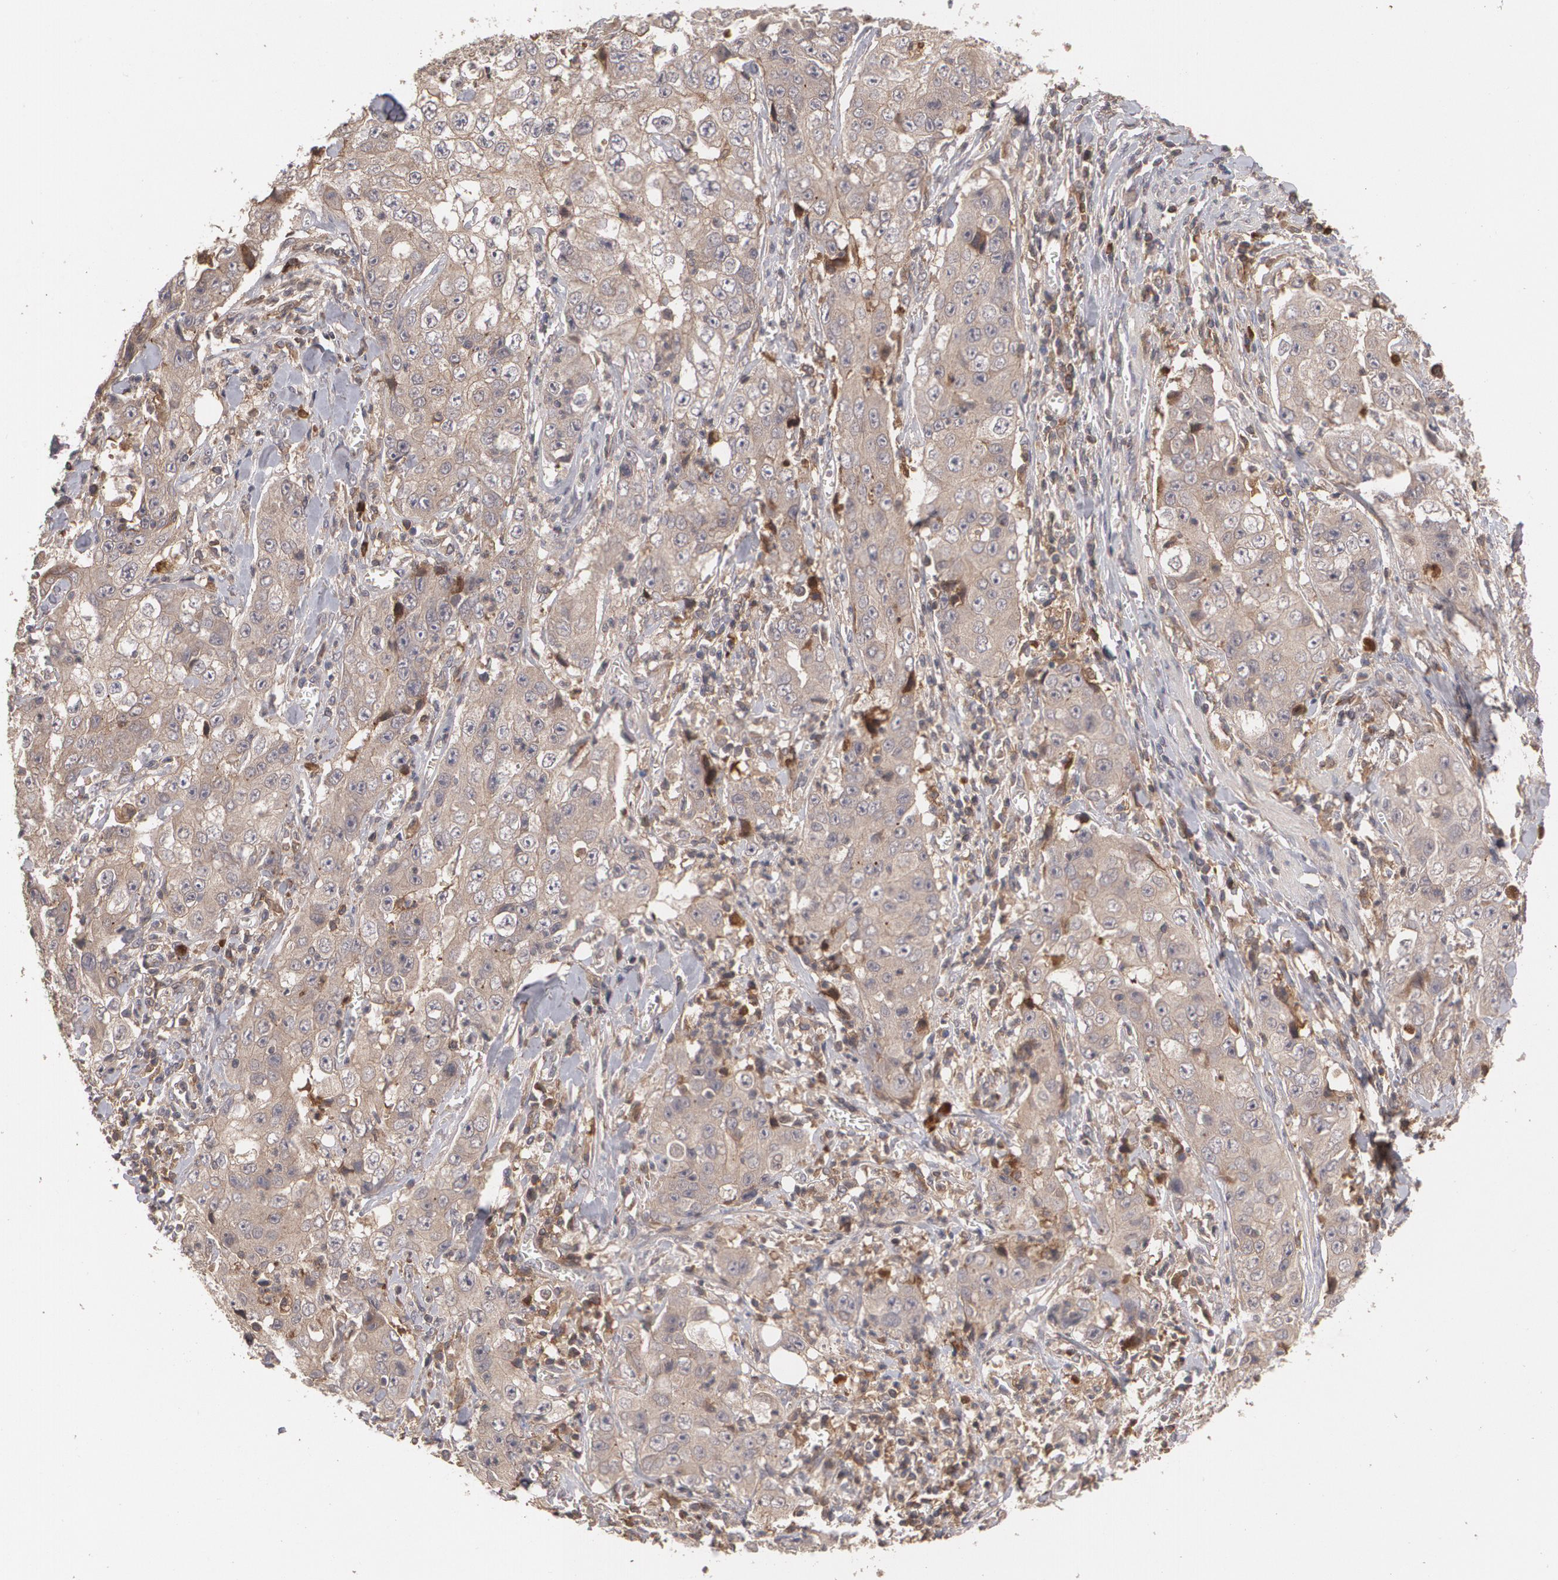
{"staining": {"intensity": "moderate", "quantity": ">75%", "location": "cytoplasmic/membranous"}, "tissue": "lung cancer", "cell_type": "Tumor cells", "image_type": "cancer", "snomed": [{"axis": "morphology", "description": "Squamous cell carcinoma, NOS"}, {"axis": "topography", "description": "Lung"}], "caption": "Protein expression analysis of lung squamous cell carcinoma exhibits moderate cytoplasmic/membranous staining in approximately >75% of tumor cells.", "gene": "ARF6", "patient": {"sex": "male", "age": 64}}